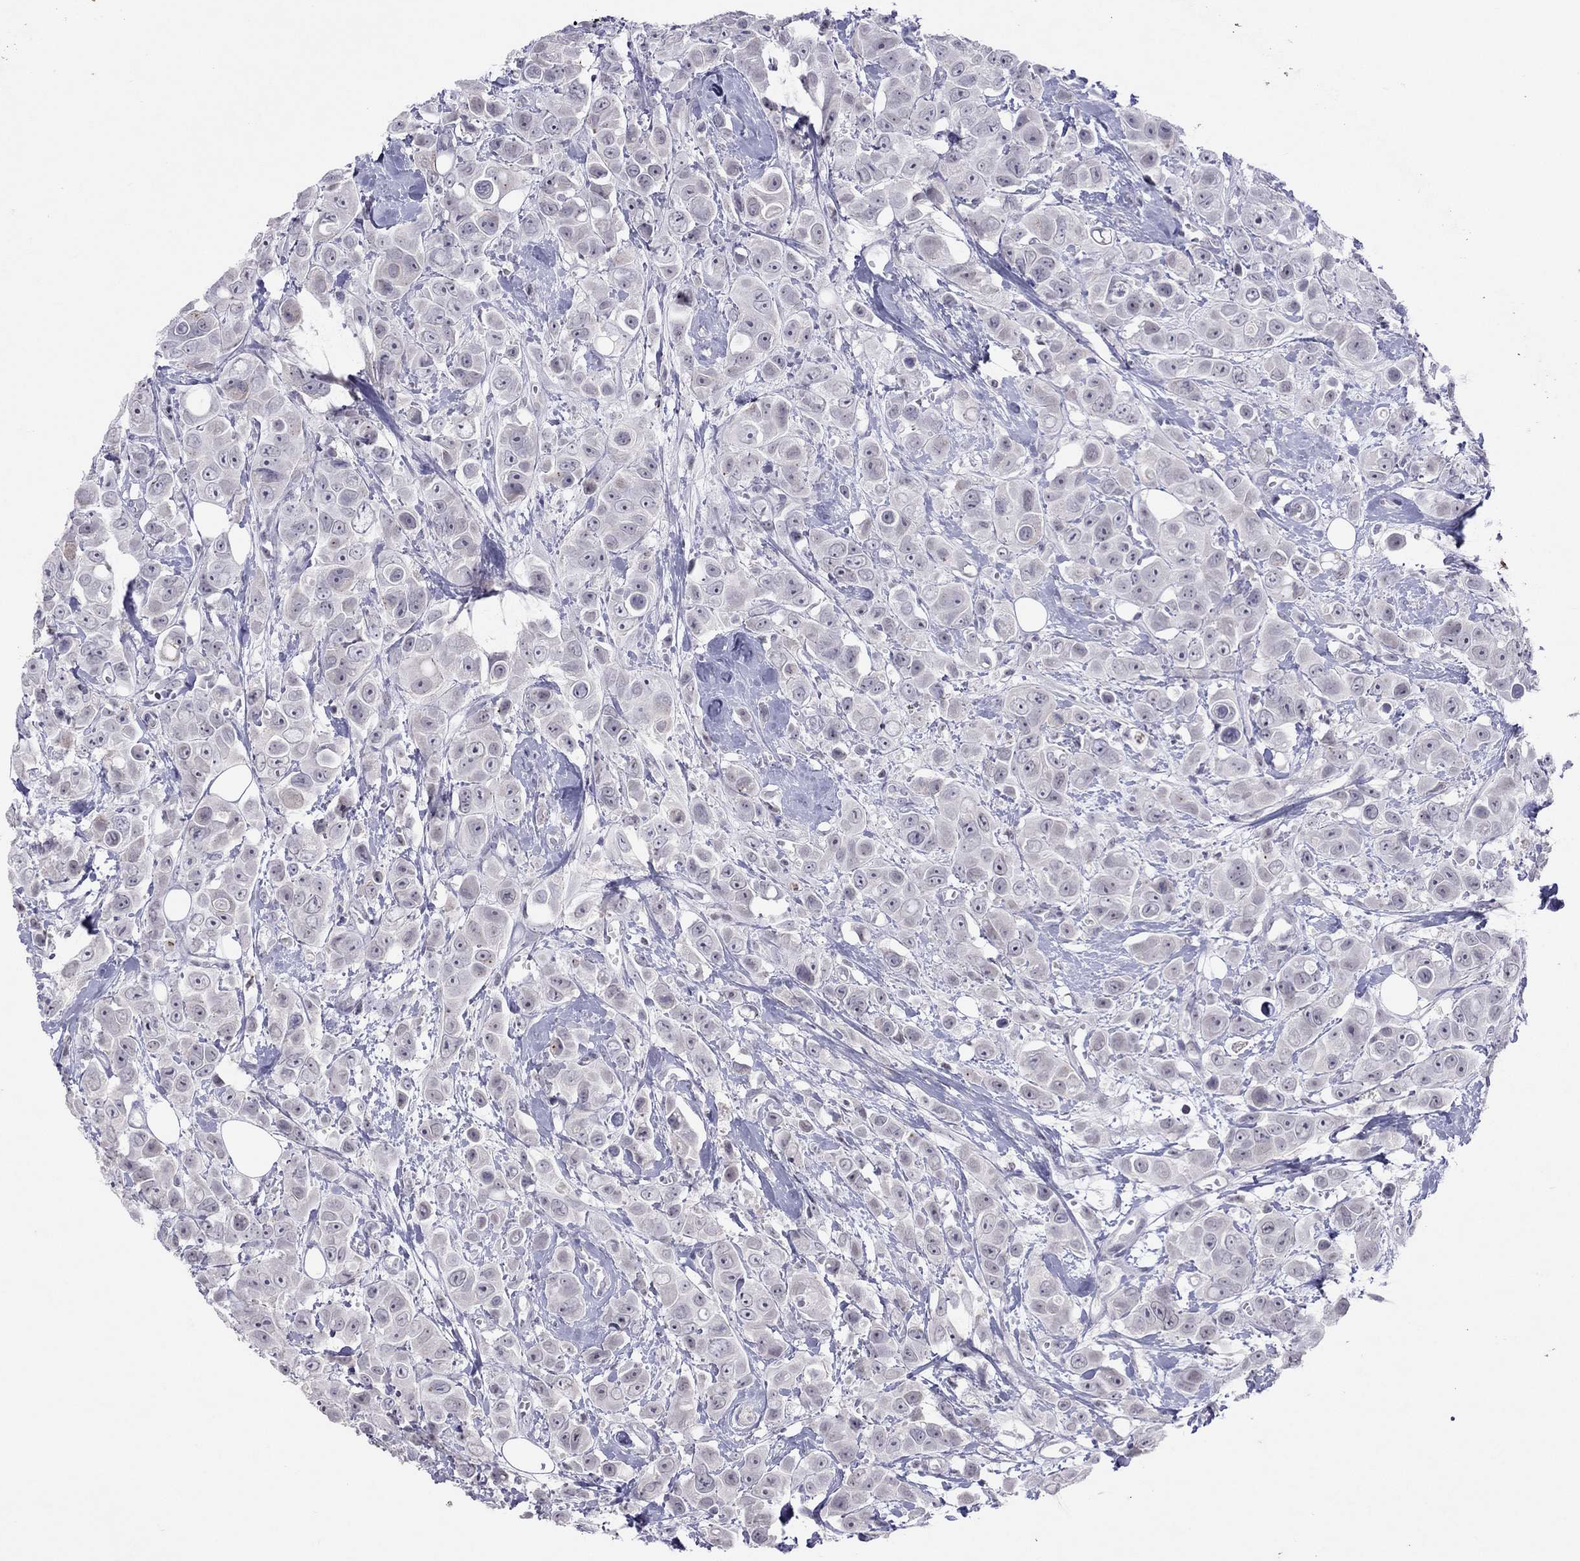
{"staining": {"intensity": "negative", "quantity": "none", "location": "none"}, "tissue": "breast cancer", "cell_type": "Tumor cells", "image_type": "cancer", "snomed": [{"axis": "morphology", "description": "Duct carcinoma"}, {"axis": "topography", "description": "Breast"}], "caption": "Tumor cells show no significant expression in breast invasive ductal carcinoma.", "gene": "JHY", "patient": {"sex": "female", "age": 35}}